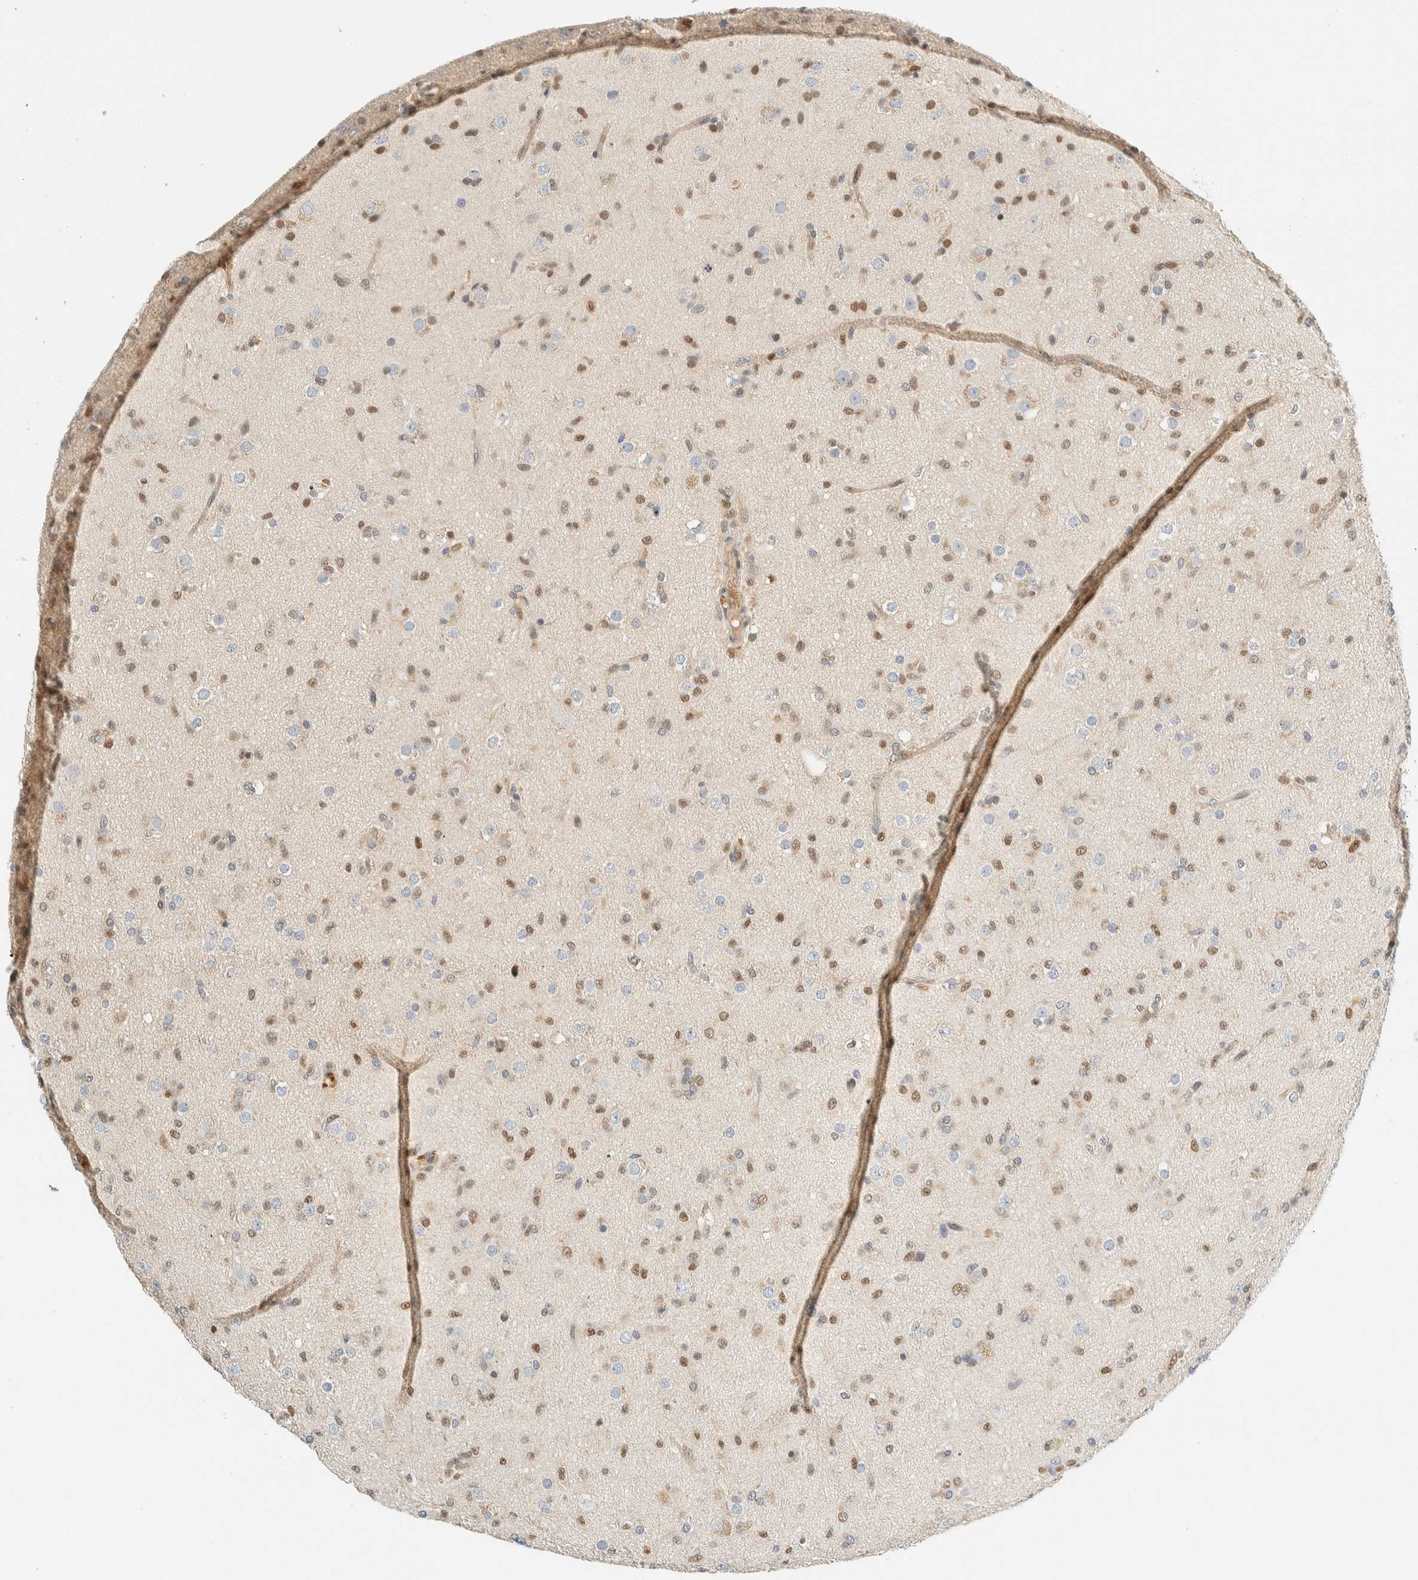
{"staining": {"intensity": "moderate", "quantity": "25%-75%", "location": "nuclear"}, "tissue": "glioma", "cell_type": "Tumor cells", "image_type": "cancer", "snomed": [{"axis": "morphology", "description": "Glioma, malignant, Low grade"}, {"axis": "topography", "description": "Brain"}], "caption": "Brown immunohistochemical staining in glioma exhibits moderate nuclear staining in about 25%-75% of tumor cells. (DAB IHC with brightfield microscopy, high magnification).", "gene": "TSTD2", "patient": {"sex": "male", "age": 65}}